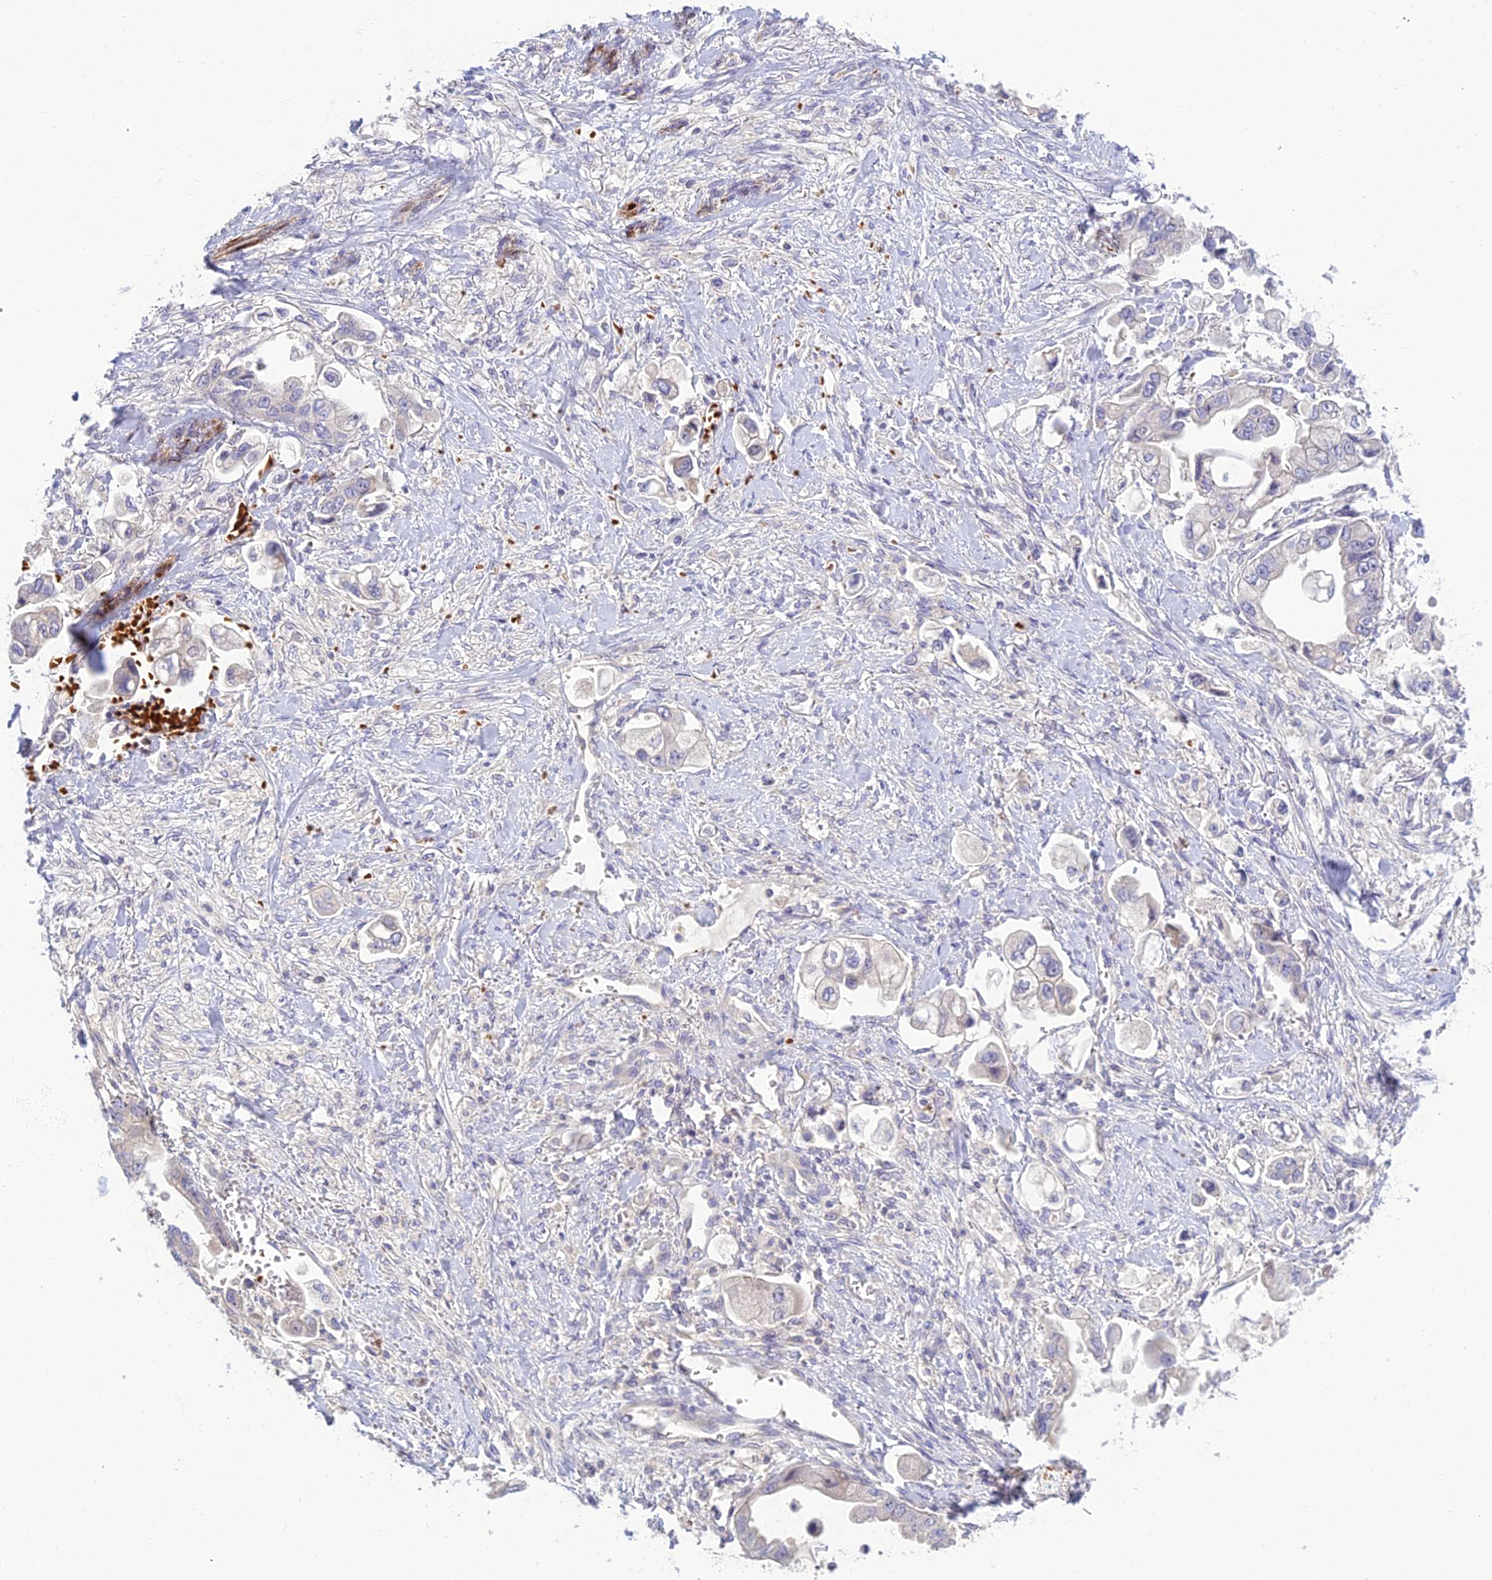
{"staining": {"intensity": "negative", "quantity": "none", "location": "none"}, "tissue": "stomach cancer", "cell_type": "Tumor cells", "image_type": "cancer", "snomed": [{"axis": "morphology", "description": "Adenocarcinoma, NOS"}, {"axis": "topography", "description": "Stomach"}], "caption": "The micrograph displays no staining of tumor cells in stomach cancer (adenocarcinoma).", "gene": "CLIP4", "patient": {"sex": "male", "age": 62}}